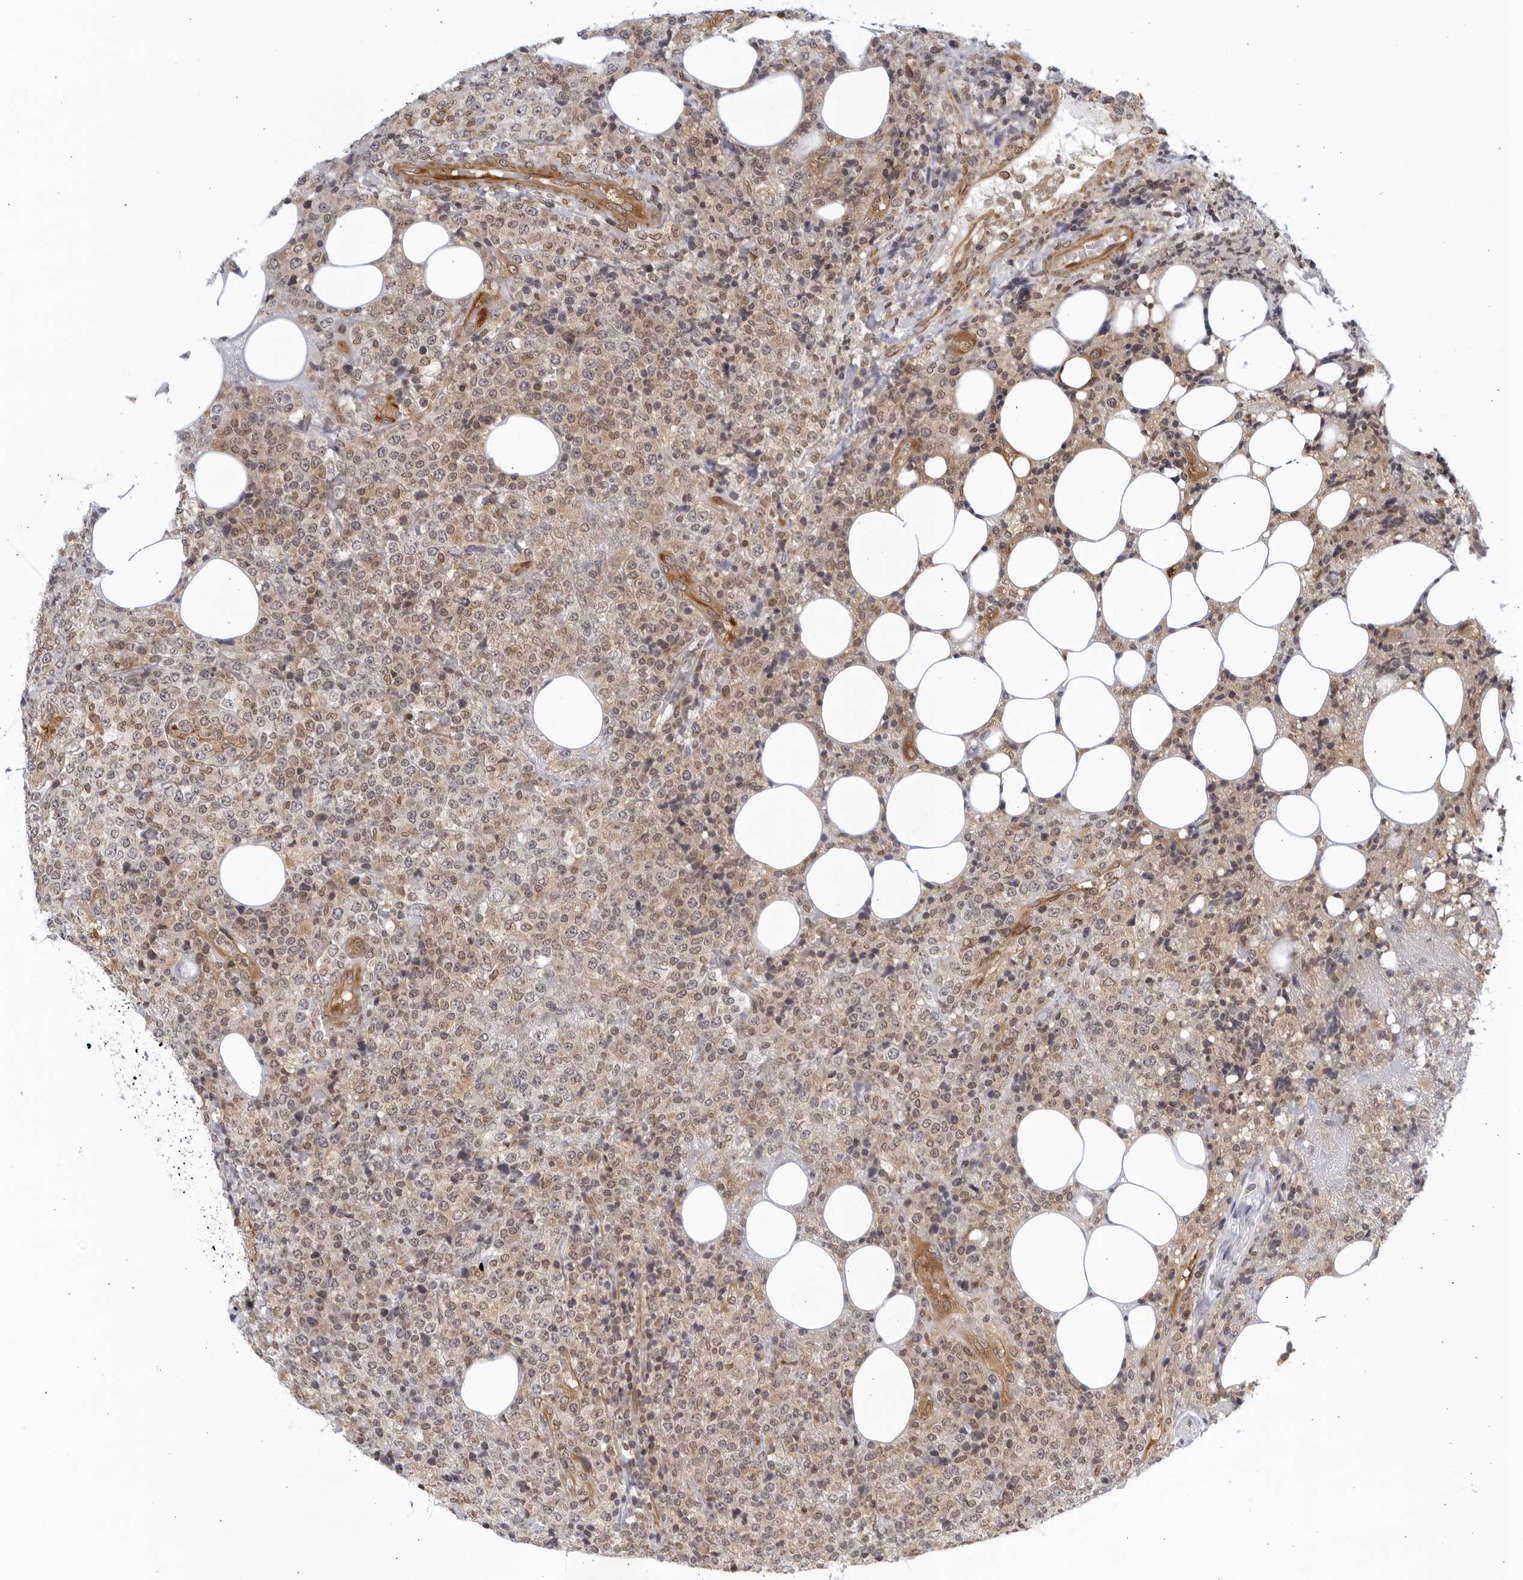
{"staining": {"intensity": "weak", "quantity": ">75%", "location": "nuclear"}, "tissue": "lymphoma", "cell_type": "Tumor cells", "image_type": "cancer", "snomed": [{"axis": "morphology", "description": "Malignant lymphoma, non-Hodgkin's type, High grade"}, {"axis": "topography", "description": "Lymph node"}], "caption": "The immunohistochemical stain labels weak nuclear expression in tumor cells of malignant lymphoma, non-Hodgkin's type (high-grade) tissue. (DAB = brown stain, brightfield microscopy at high magnification).", "gene": "SERTAD4", "patient": {"sex": "male", "age": 13}}